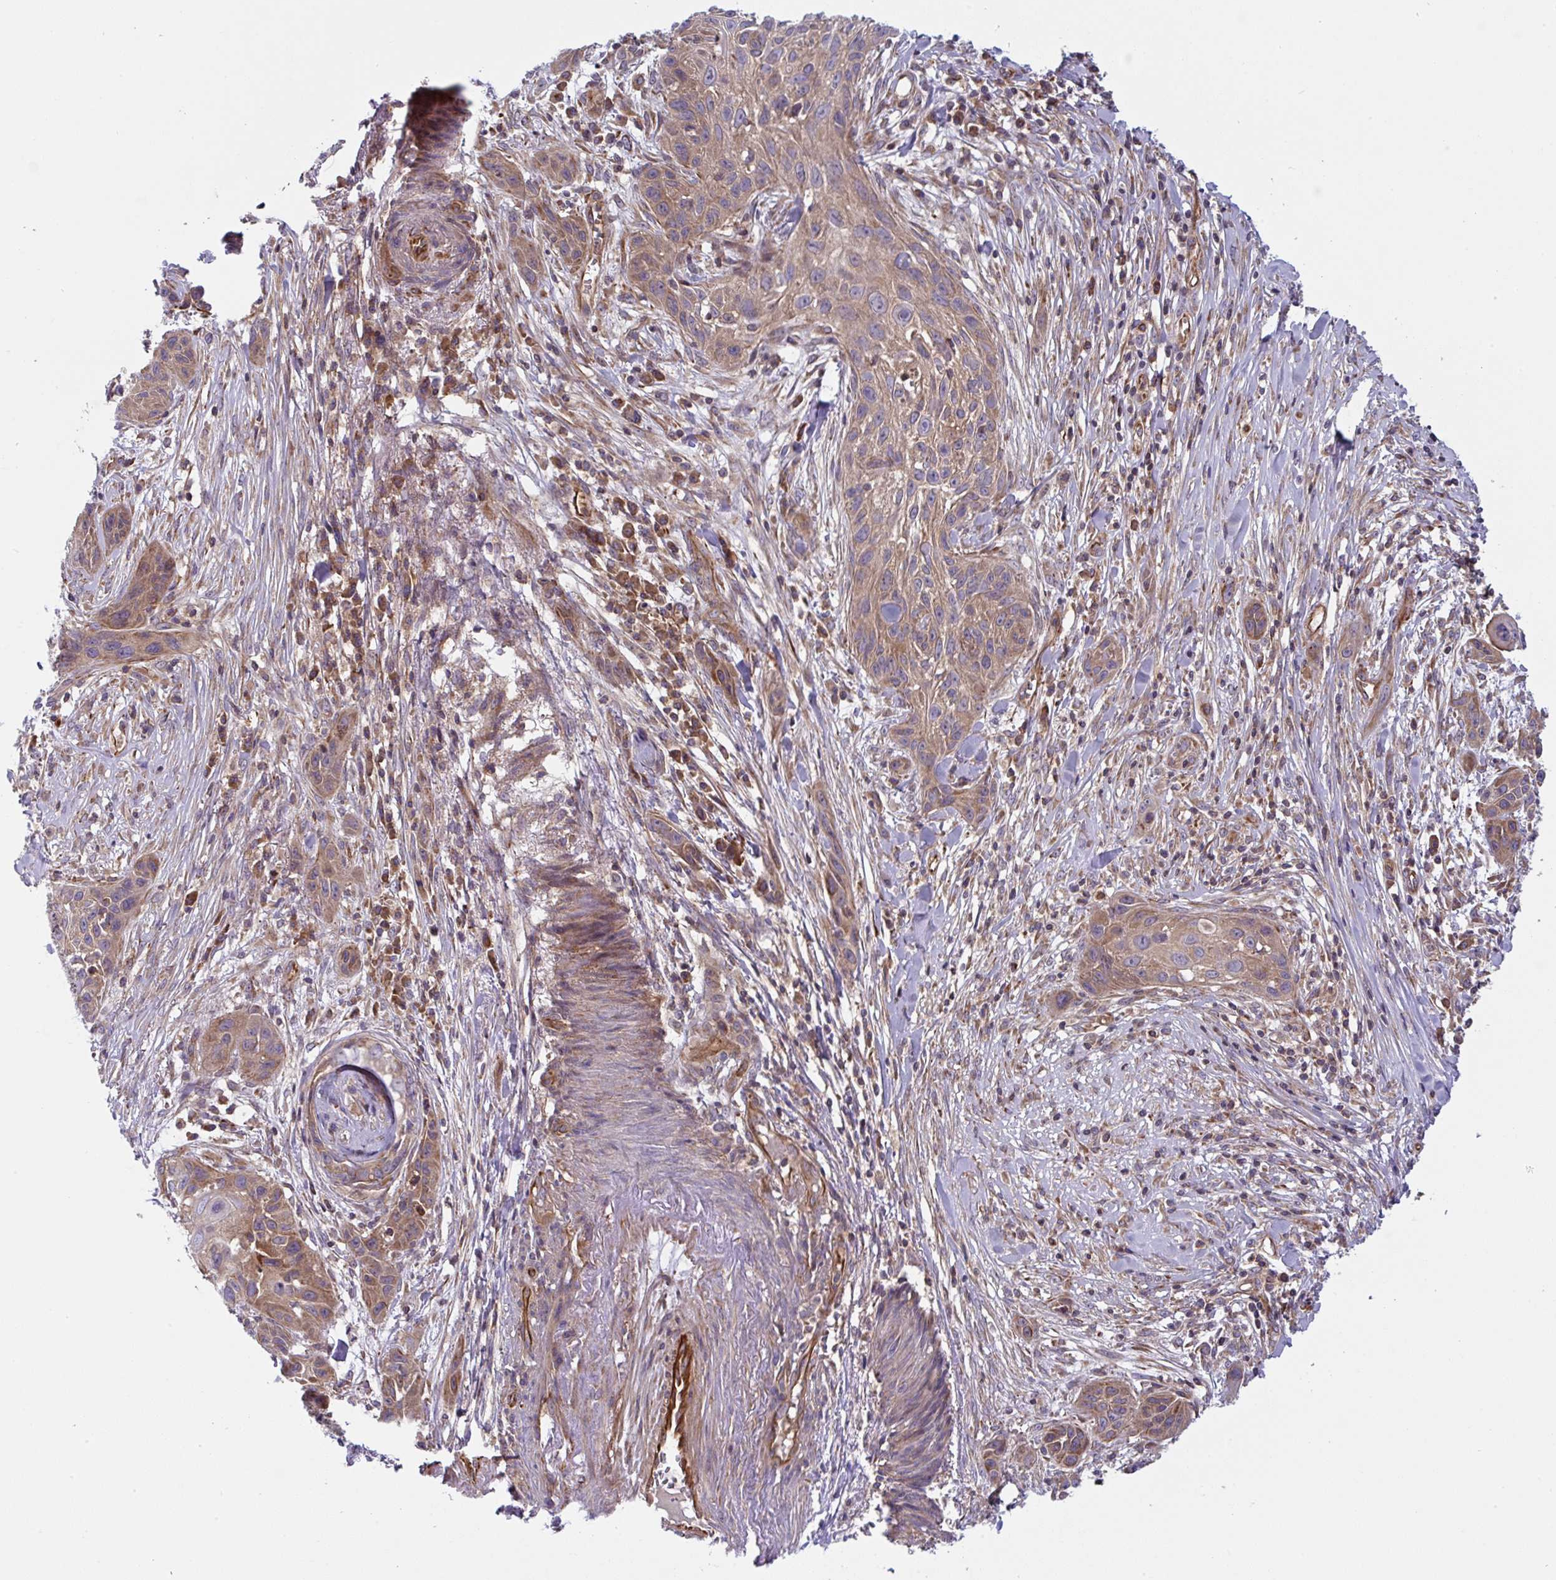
{"staining": {"intensity": "moderate", "quantity": ">75%", "location": "cytoplasmic/membranous"}, "tissue": "skin cancer", "cell_type": "Tumor cells", "image_type": "cancer", "snomed": [{"axis": "morphology", "description": "Squamous cell carcinoma, NOS"}, {"axis": "topography", "description": "Skin"}, {"axis": "topography", "description": "Vulva"}], "caption": "This image shows IHC staining of human skin cancer, with medium moderate cytoplasmic/membranous expression in approximately >75% of tumor cells.", "gene": "APOBEC3D", "patient": {"sex": "female", "age": 83}}